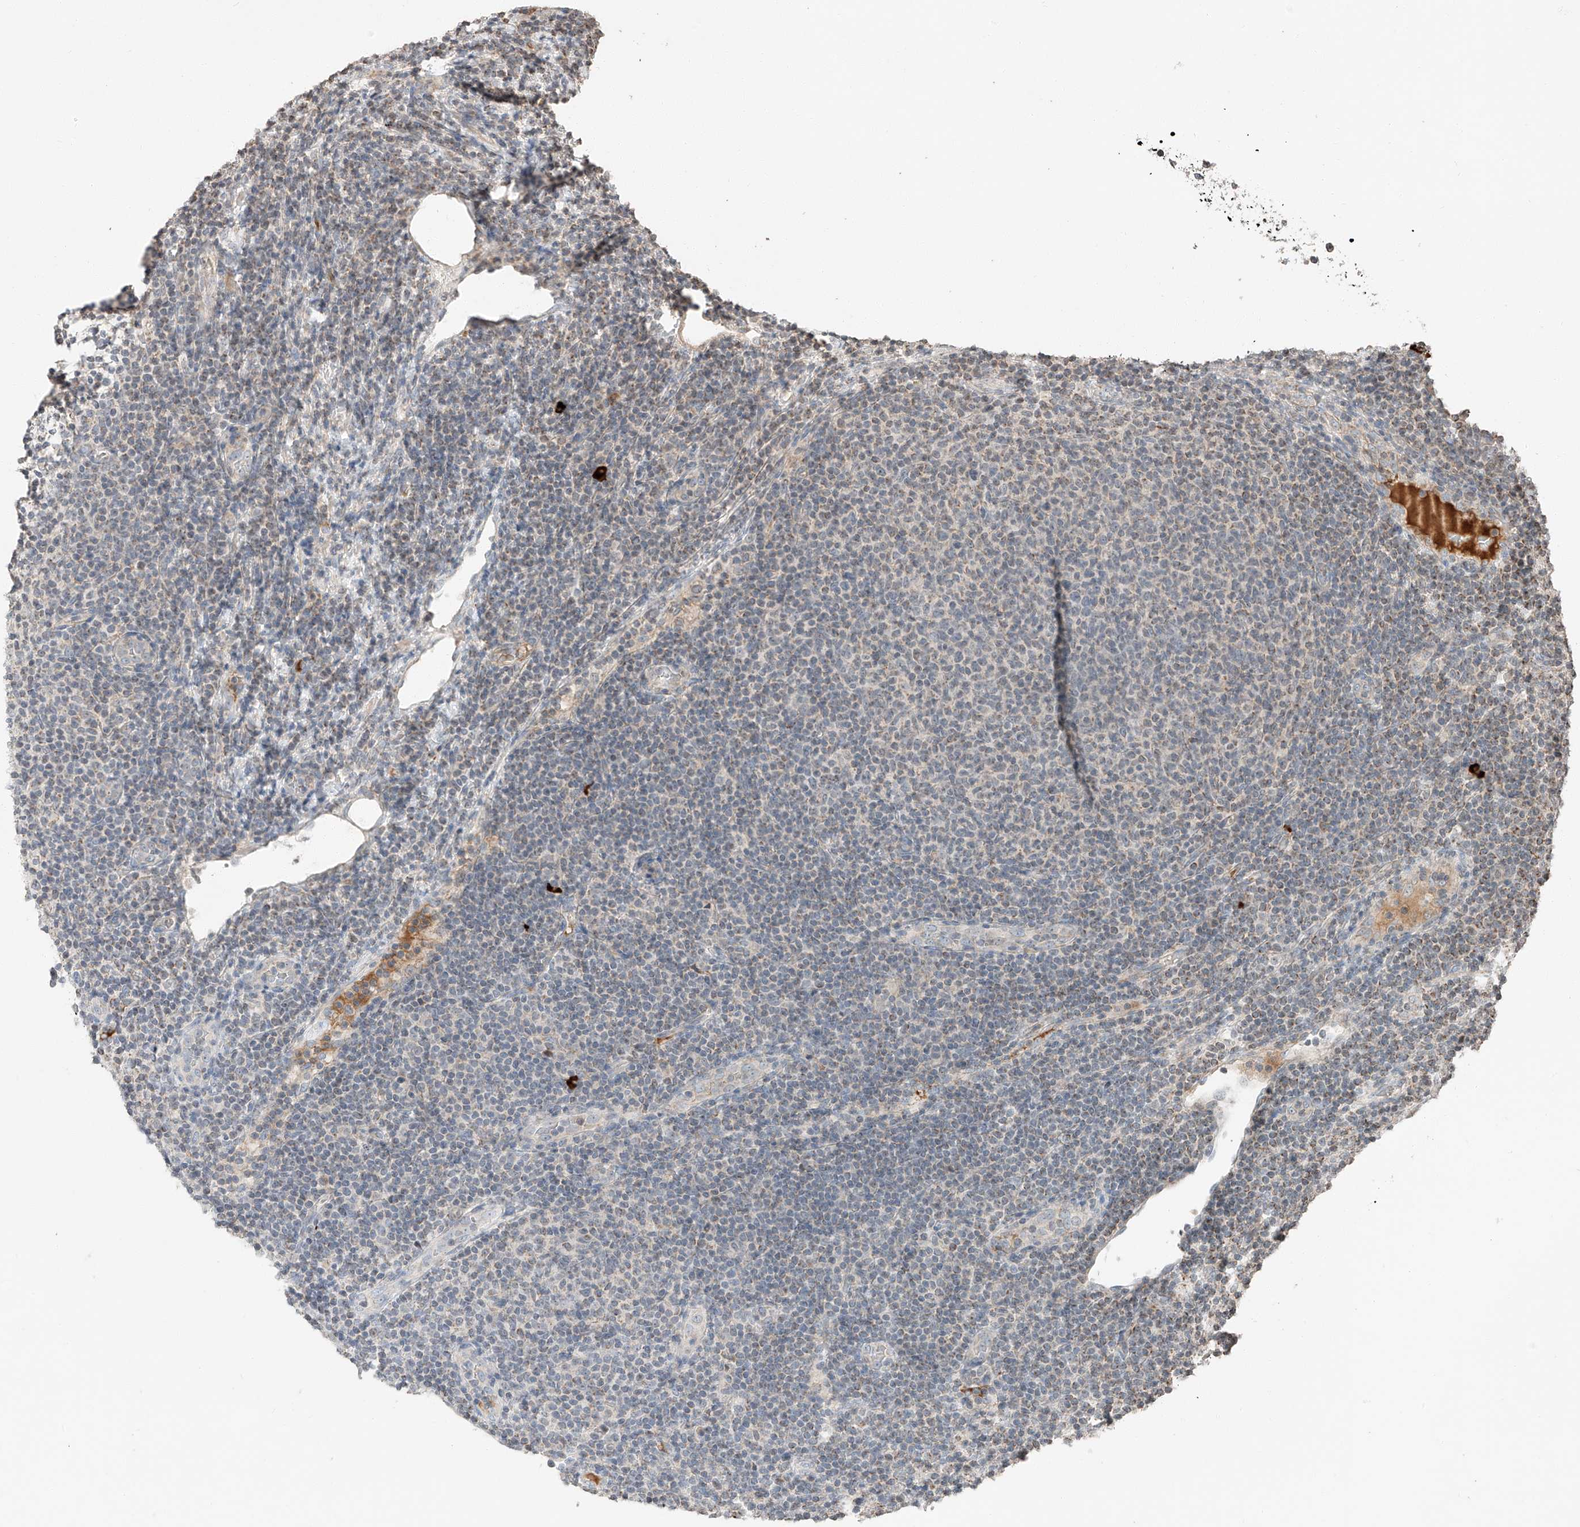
{"staining": {"intensity": "weak", "quantity": "<25%", "location": "cytoplasmic/membranous"}, "tissue": "lymphoma", "cell_type": "Tumor cells", "image_type": "cancer", "snomed": [{"axis": "morphology", "description": "Malignant lymphoma, non-Hodgkin's type, Low grade"}, {"axis": "topography", "description": "Lymph node"}], "caption": "Tumor cells show no significant positivity in lymphoma. (Brightfield microscopy of DAB (3,3'-diaminobenzidine) immunohistochemistry (IHC) at high magnification).", "gene": "ARHGAP33", "patient": {"sex": "male", "age": 66}}